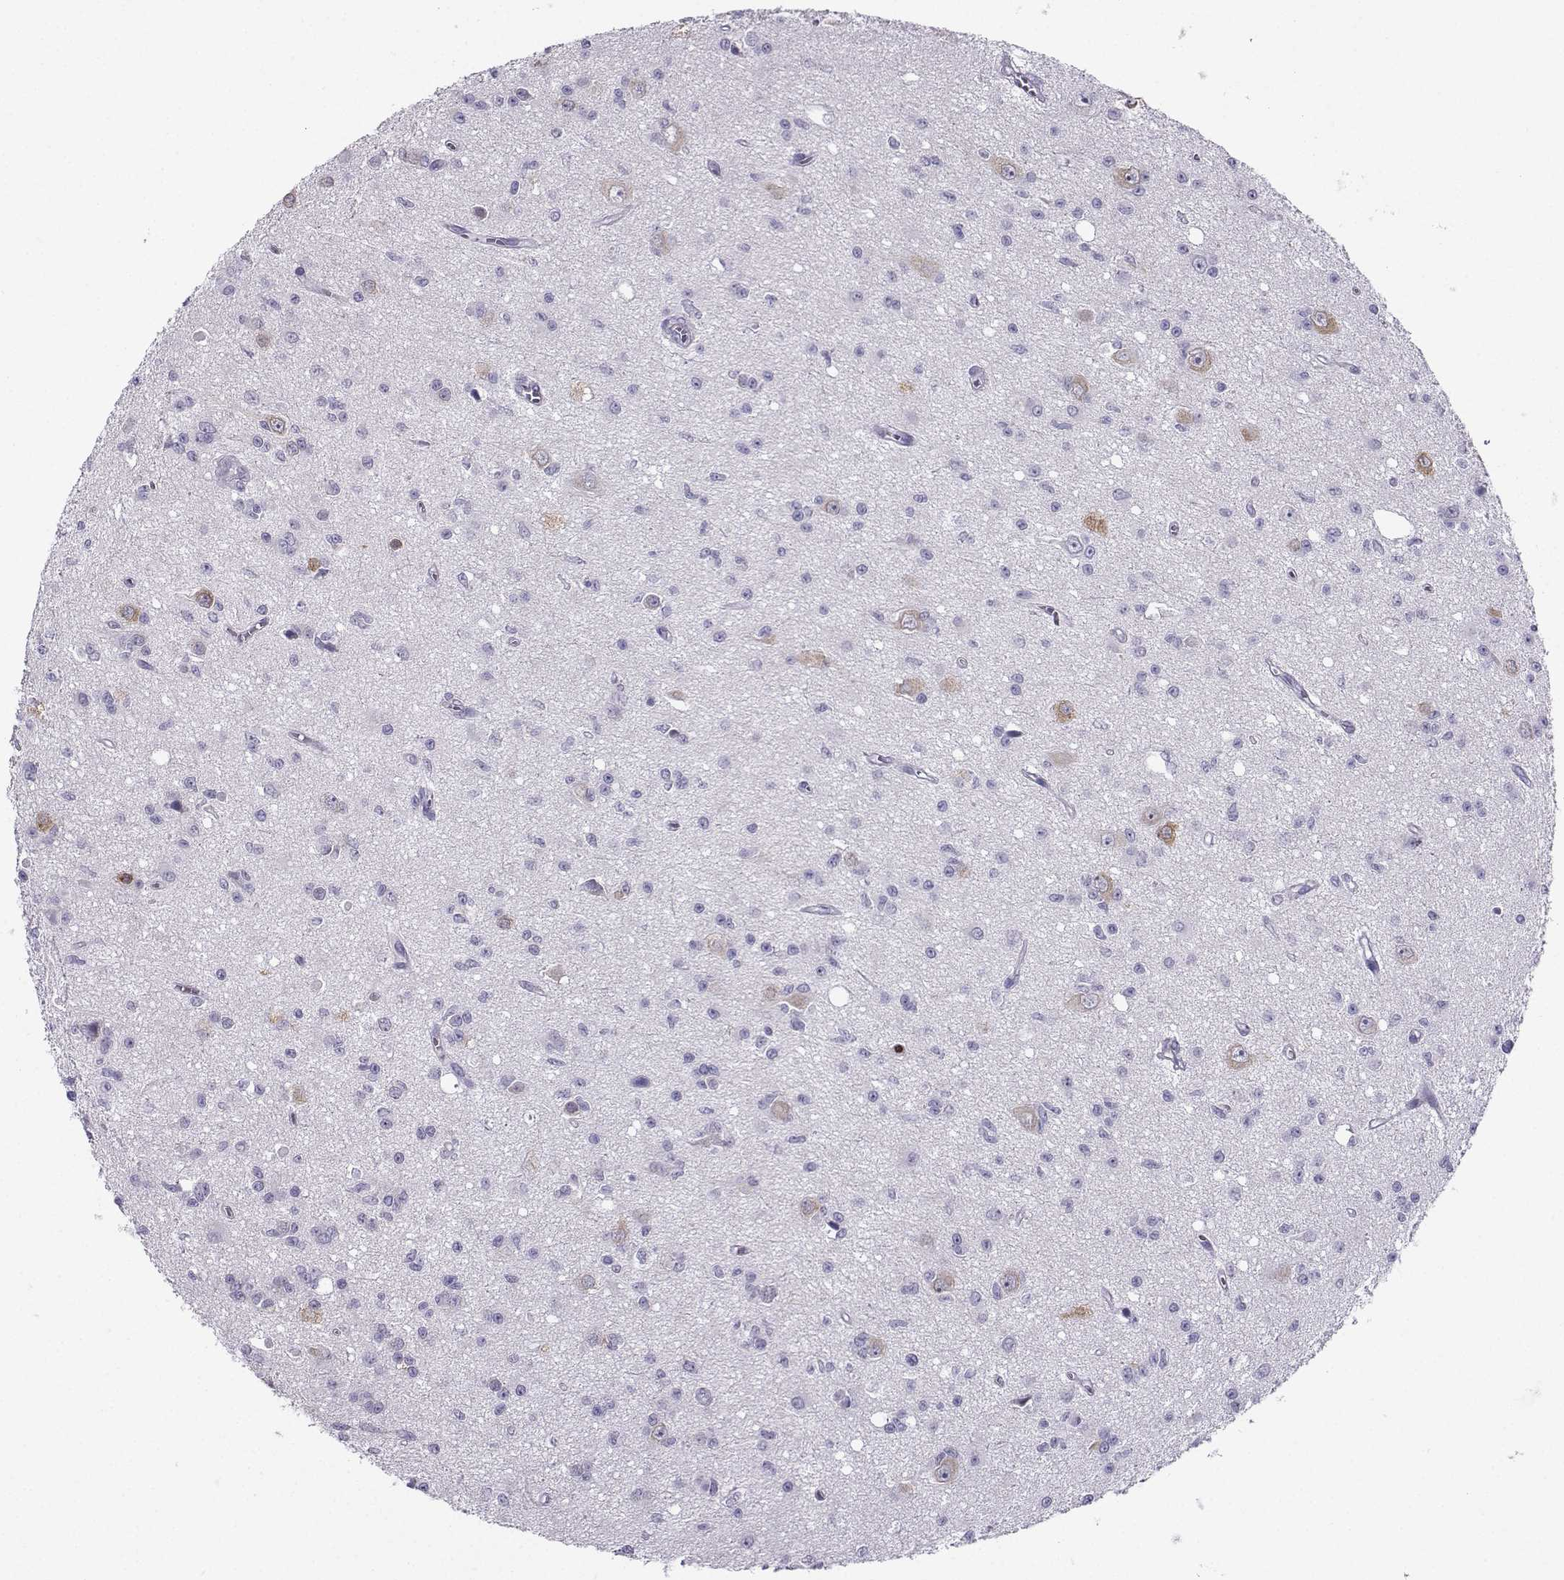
{"staining": {"intensity": "negative", "quantity": "none", "location": "none"}, "tissue": "glioma", "cell_type": "Tumor cells", "image_type": "cancer", "snomed": [{"axis": "morphology", "description": "Glioma, malignant, Low grade"}, {"axis": "topography", "description": "Brain"}], "caption": "DAB immunohistochemical staining of malignant glioma (low-grade) displays no significant staining in tumor cells.", "gene": "FBXO24", "patient": {"sex": "female", "age": 45}}